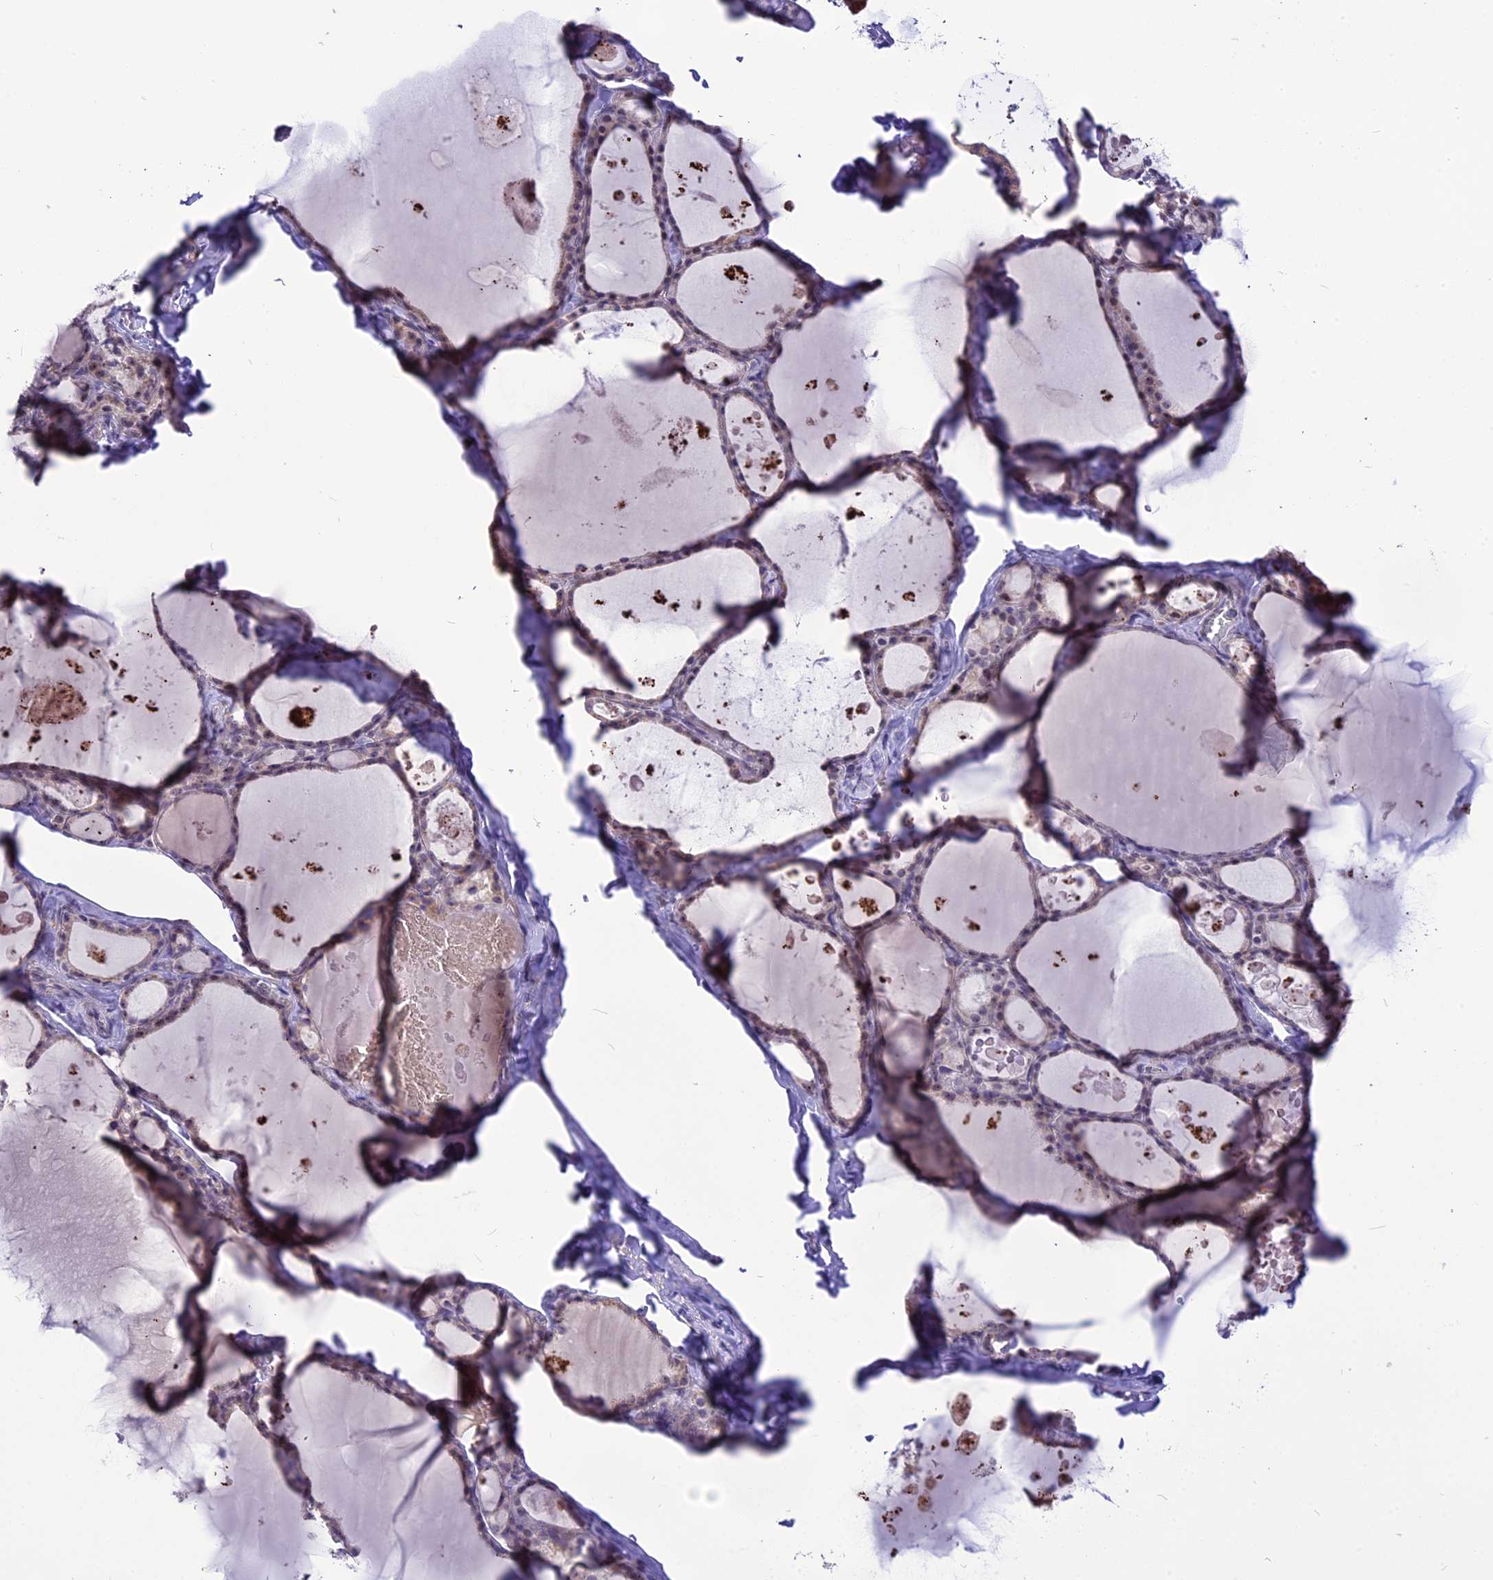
{"staining": {"intensity": "weak", "quantity": "25%-75%", "location": "nuclear"}, "tissue": "thyroid gland", "cell_type": "Glandular cells", "image_type": "normal", "snomed": [{"axis": "morphology", "description": "Normal tissue, NOS"}, {"axis": "topography", "description": "Thyroid gland"}], "caption": "Protein positivity by IHC shows weak nuclear expression in about 25%-75% of glandular cells in normal thyroid gland. (DAB = brown stain, brightfield microscopy at high magnification).", "gene": "CMSS1", "patient": {"sex": "male", "age": 56}}